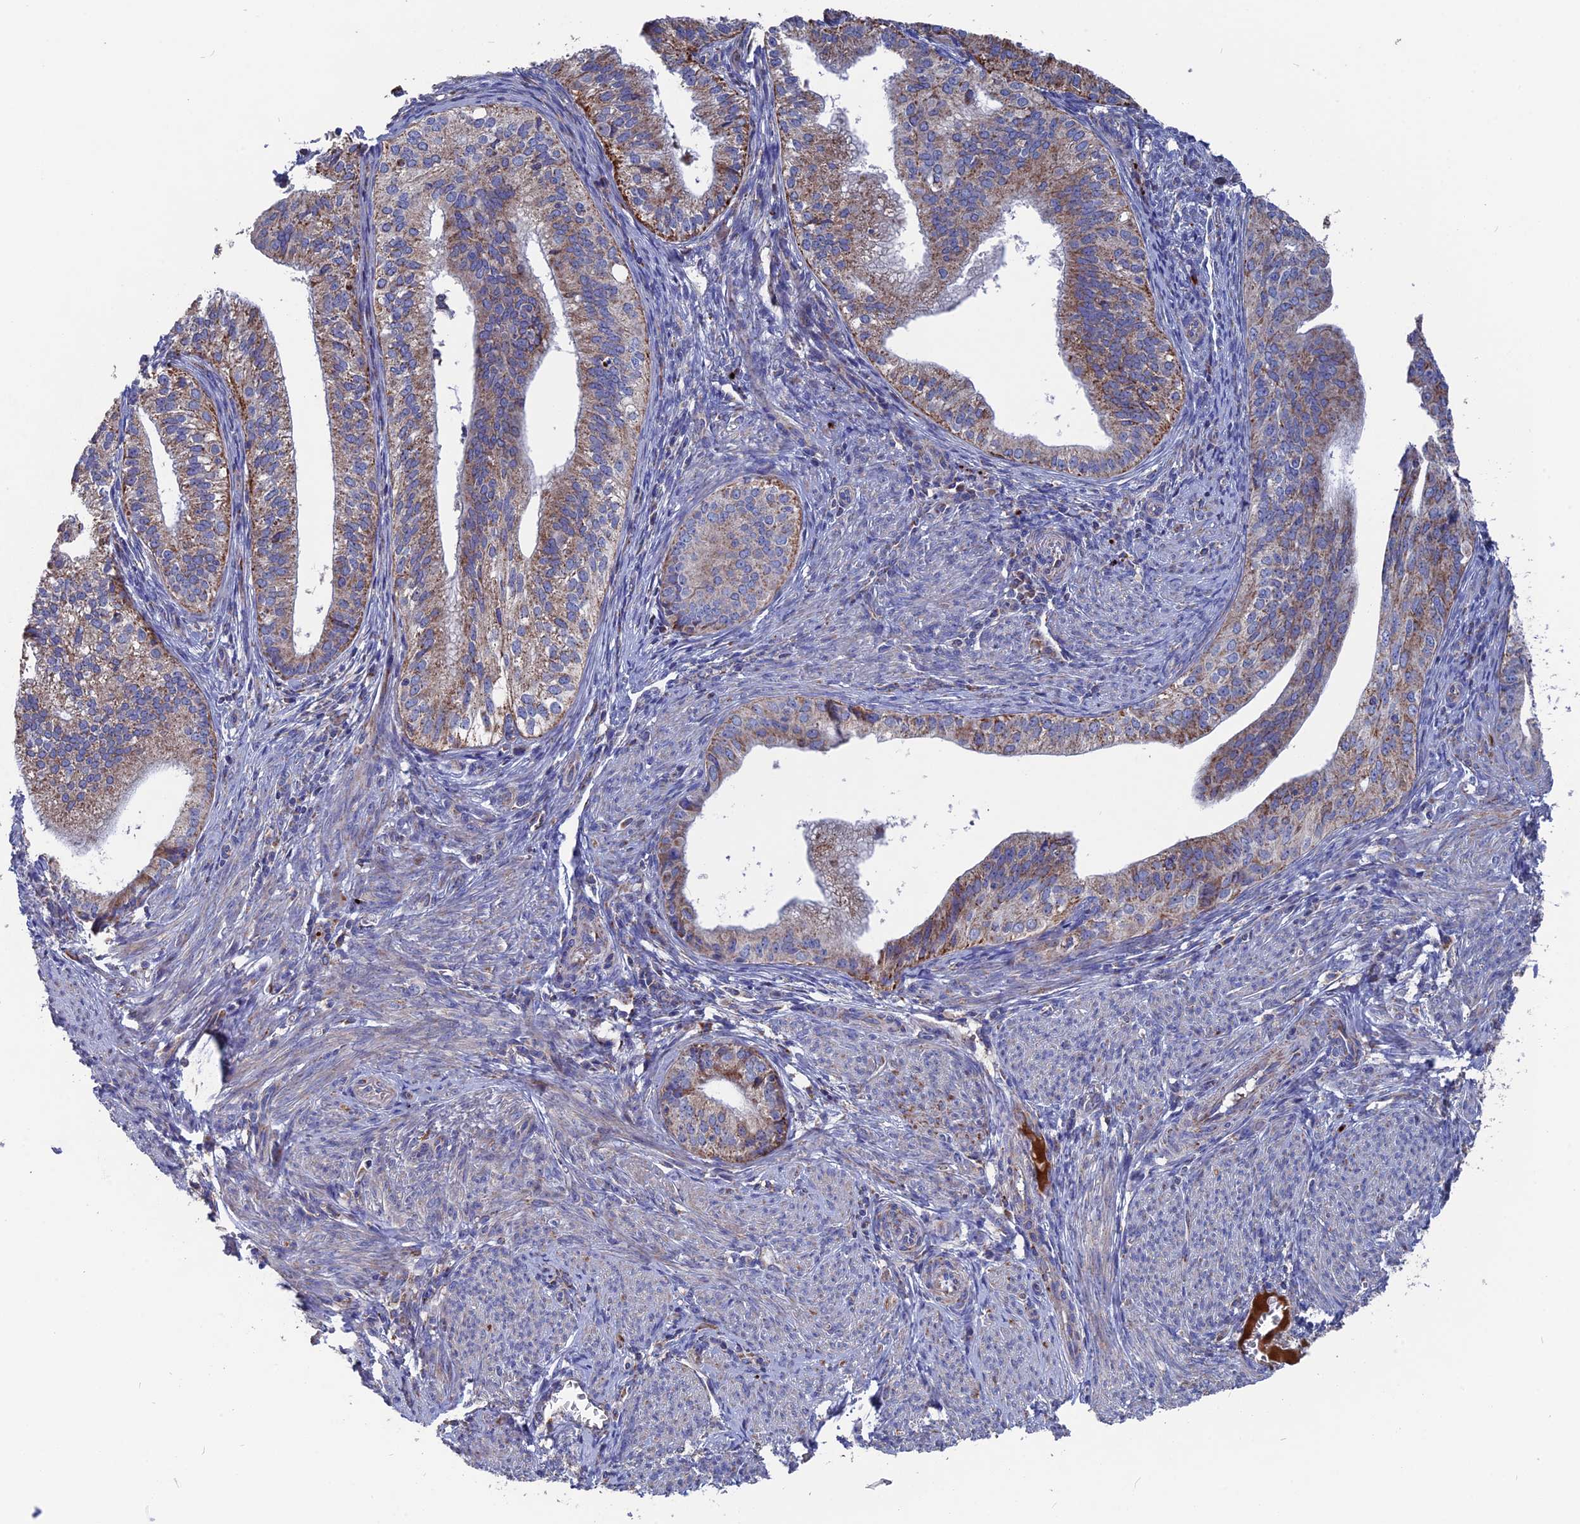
{"staining": {"intensity": "moderate", "quantity": "25%-75%", "location": "cytoplasmic/membranous"}, "tissue": "endometrial cancer", "cell_type": "Tumor cells", "image_type": "cancer", "snomed": [{"axis": "morphology", "description": "Adenocarcinoma, NOS"}, {"axis": "topography", "description": "Endometrium"}], "caption": "DAB (3,3'-diaminobenzidine) immunohistochemical staining of endometrial cancer (adenocarcinoma) exhibits moderate cytoplasmic/membranous protein positivity in approximately 25%-75% of tumor cells.", "gene": "TGFA", "patient": {"sex": "female", "age": 50}}